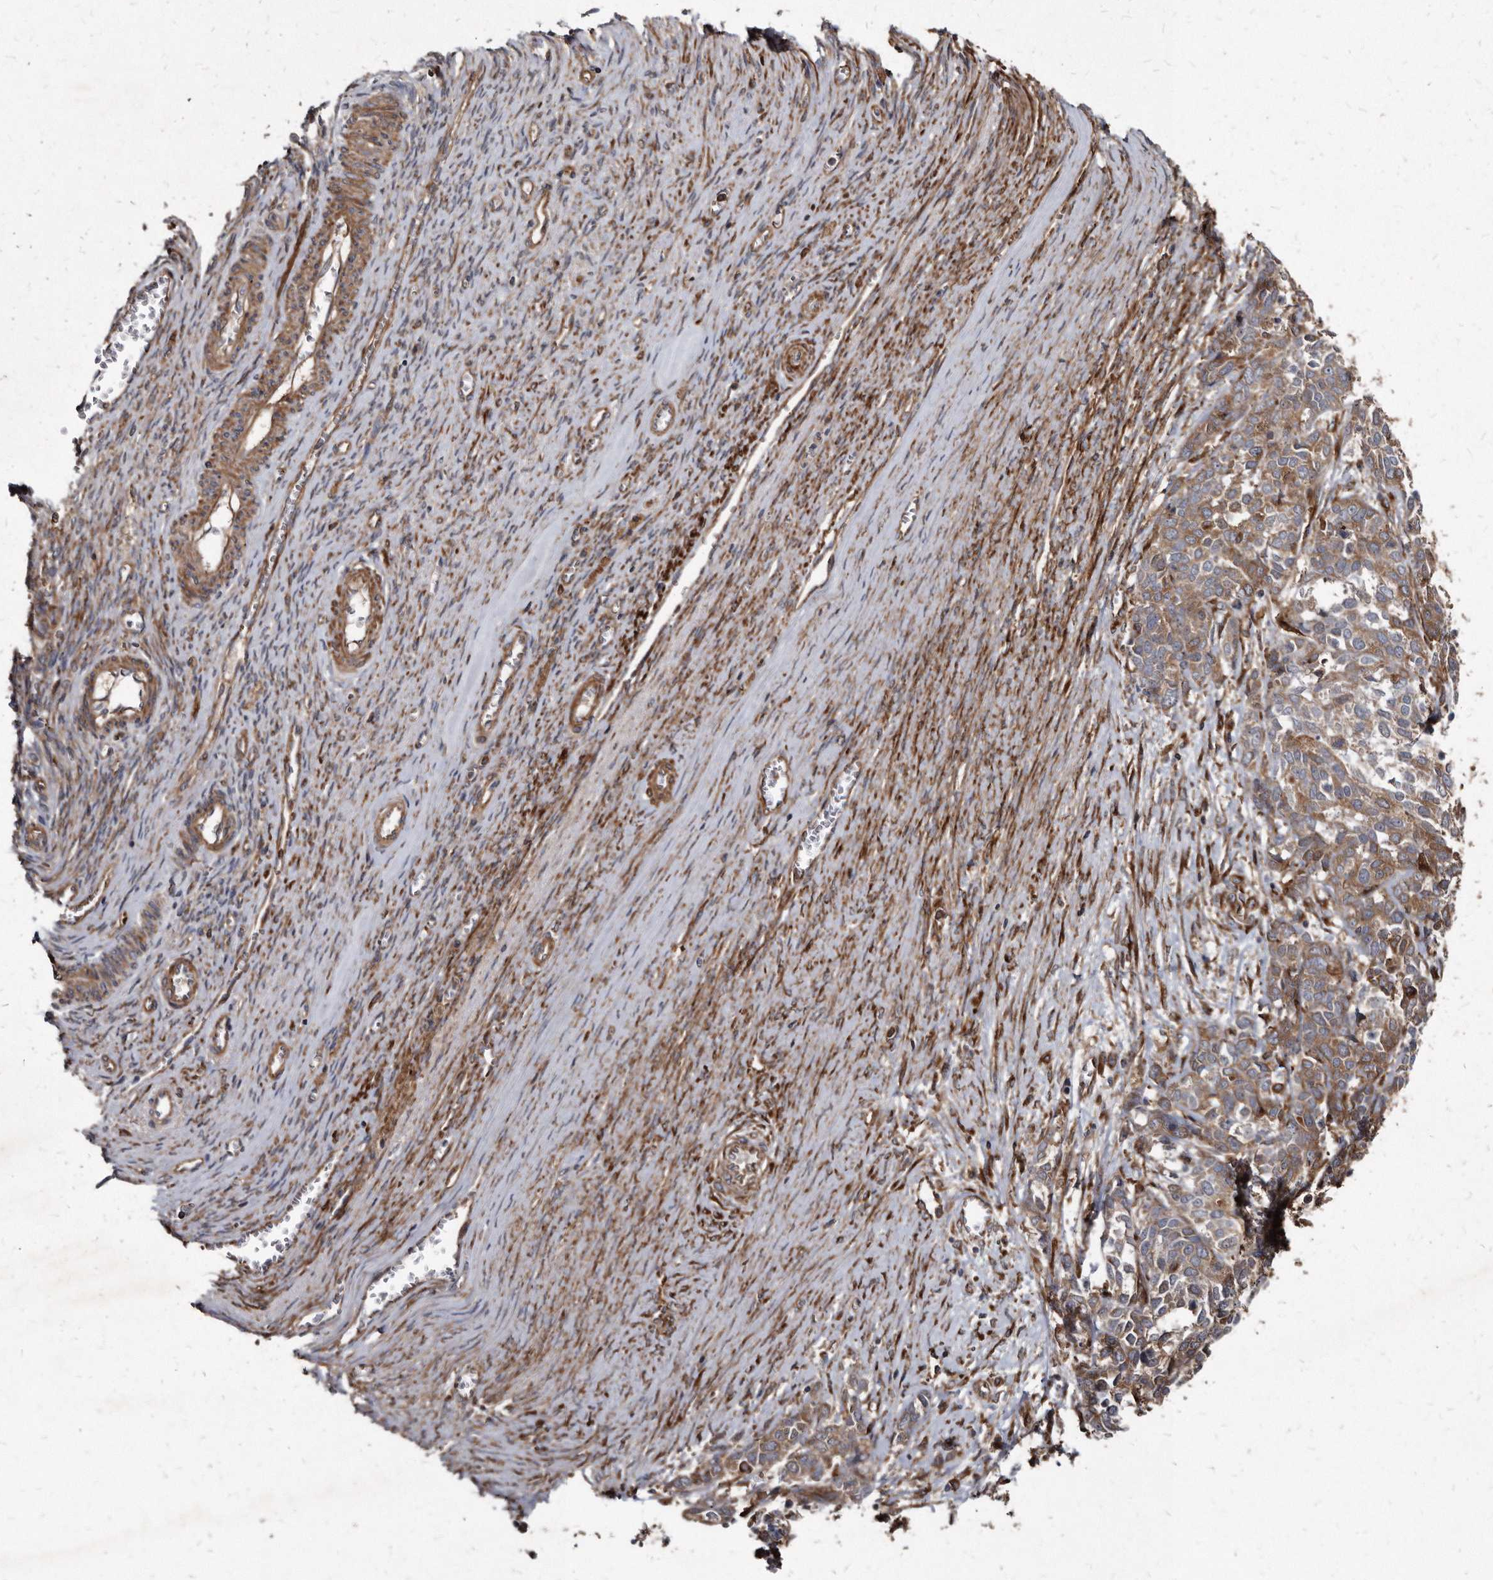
{"staining": {"intensity": "moderate", "quantity": ">75%", "location": "cytoplasmic/membranous"}, "tissue": "ovarian cancer", "cell_type": "Tumor cells", "image_type": "cancer", "snomed": [{"axis": "morphology", "description": "Cystadenocarcinoma, serous, NOS"}, {"axis": "topography", "description": "Ovary"}], "caption": "High-magnification brightfield microscopy of serous cystadenocarcinoma (ovarian) stained with DAB (brown) and counterstained with hematoxylin (blue). tumor cells exhibit moderate cytoplasmic/membranous staining is seen in approximately>75% of cells.", "gene": "KCTD20", "patient": {"sex": "female", "age": 44}}